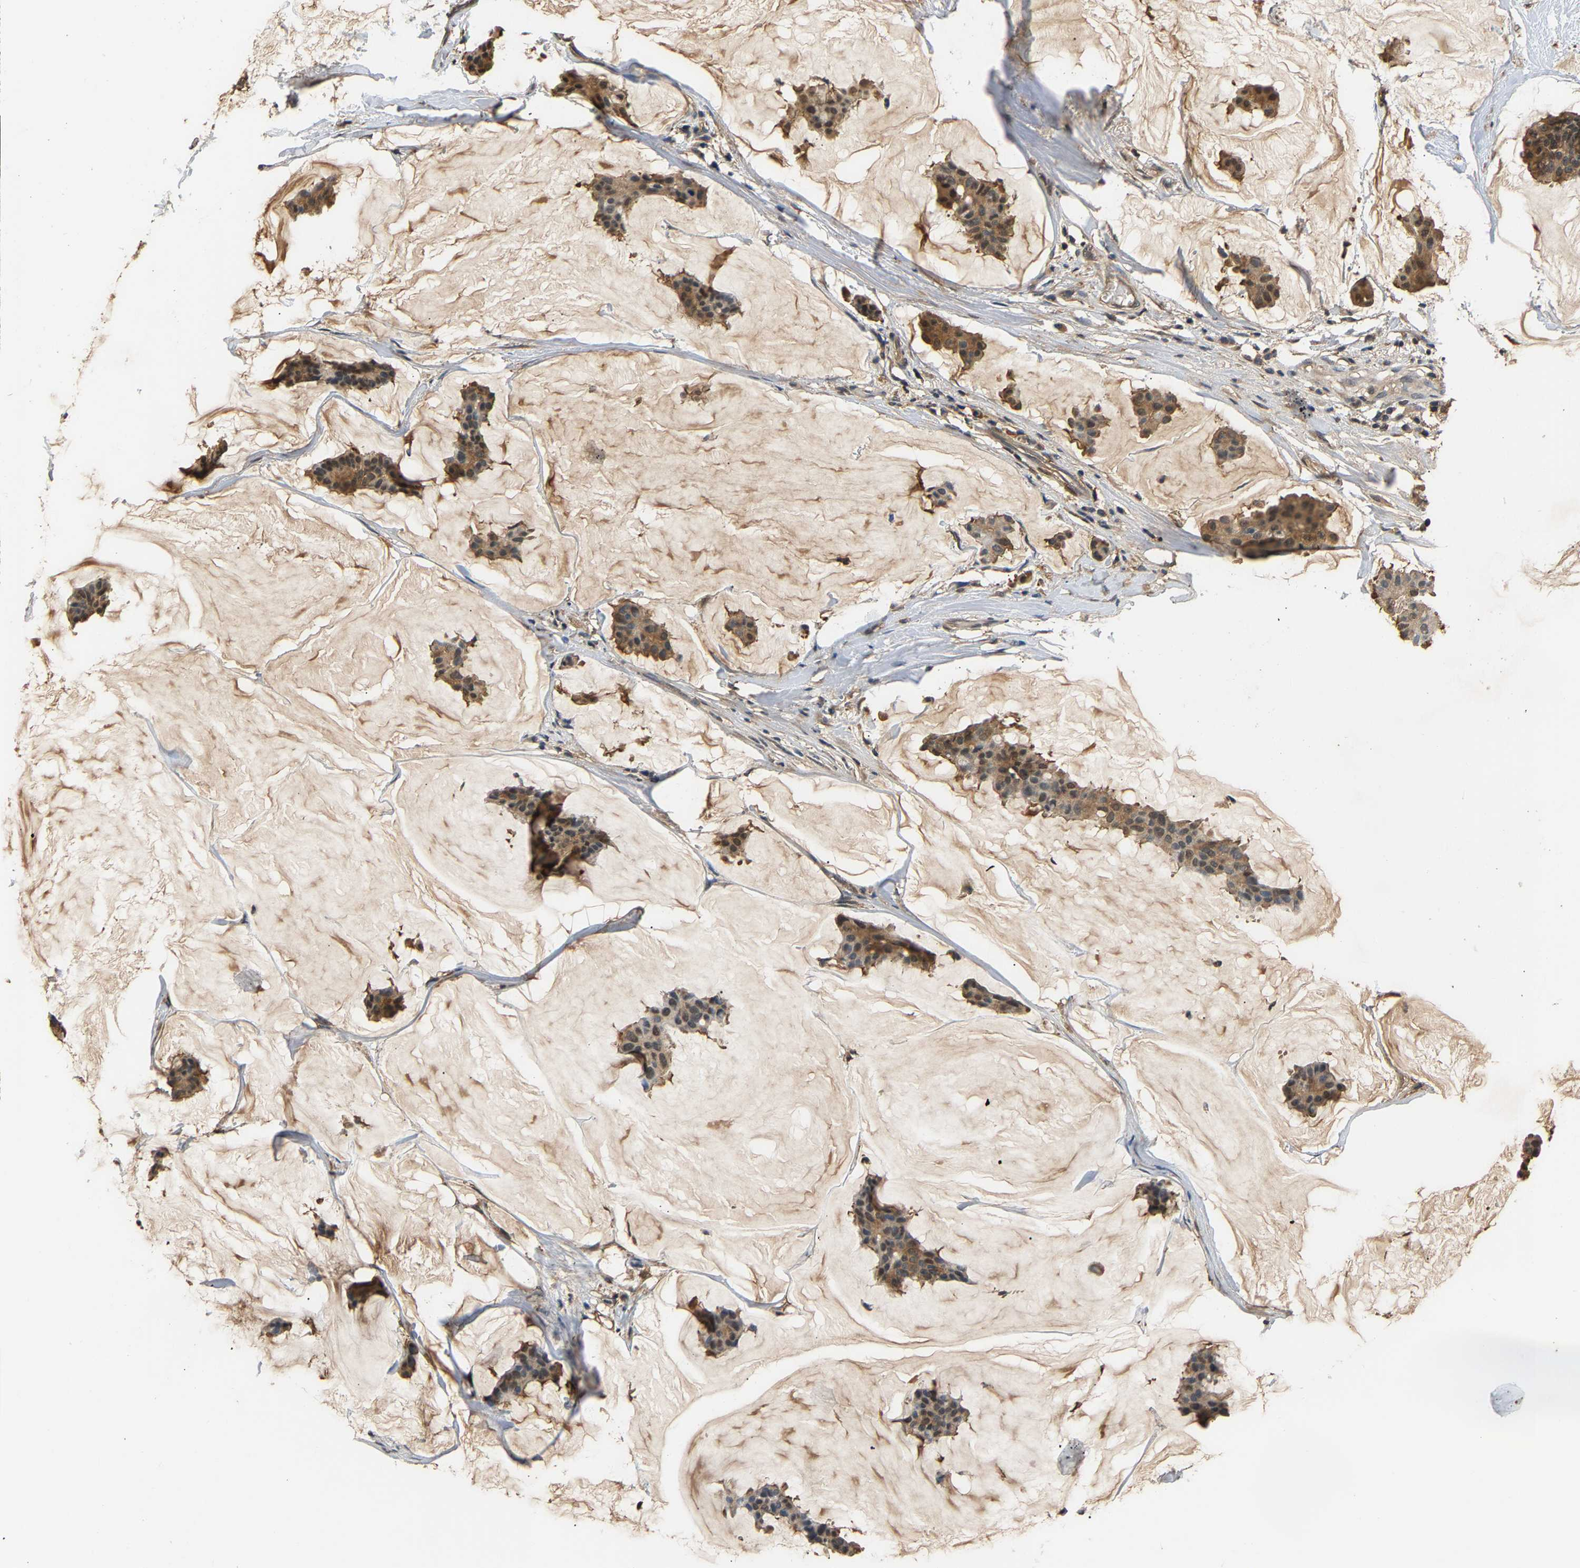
{"staining": {"intensity": "moderate", "quantity": ">75%", "location": "cytoplasmic/membranous"}, "tissue": "breast cancer", "cell_type": "Tumor cells", "image_type": "cancer", "snomed": [{"axis": "morphology", "description": "Duct carcinoma"}, {"axis": "topography", "description": "Breast"}], "caption": "Immunohistochemistry (IHC) photomicrograph of neoplastic tissue: infiltrating ductal carcinoma (breast) stained using immunohistochemistry demonstrates medium levels of moderate protein expression localized specifically in the cytoplasmic/membranous of tumor cells, appearing as a cytoplasmic/membranous brown color.", "gene": "GPI", "patient": {"sex": "female", "age": 93}}